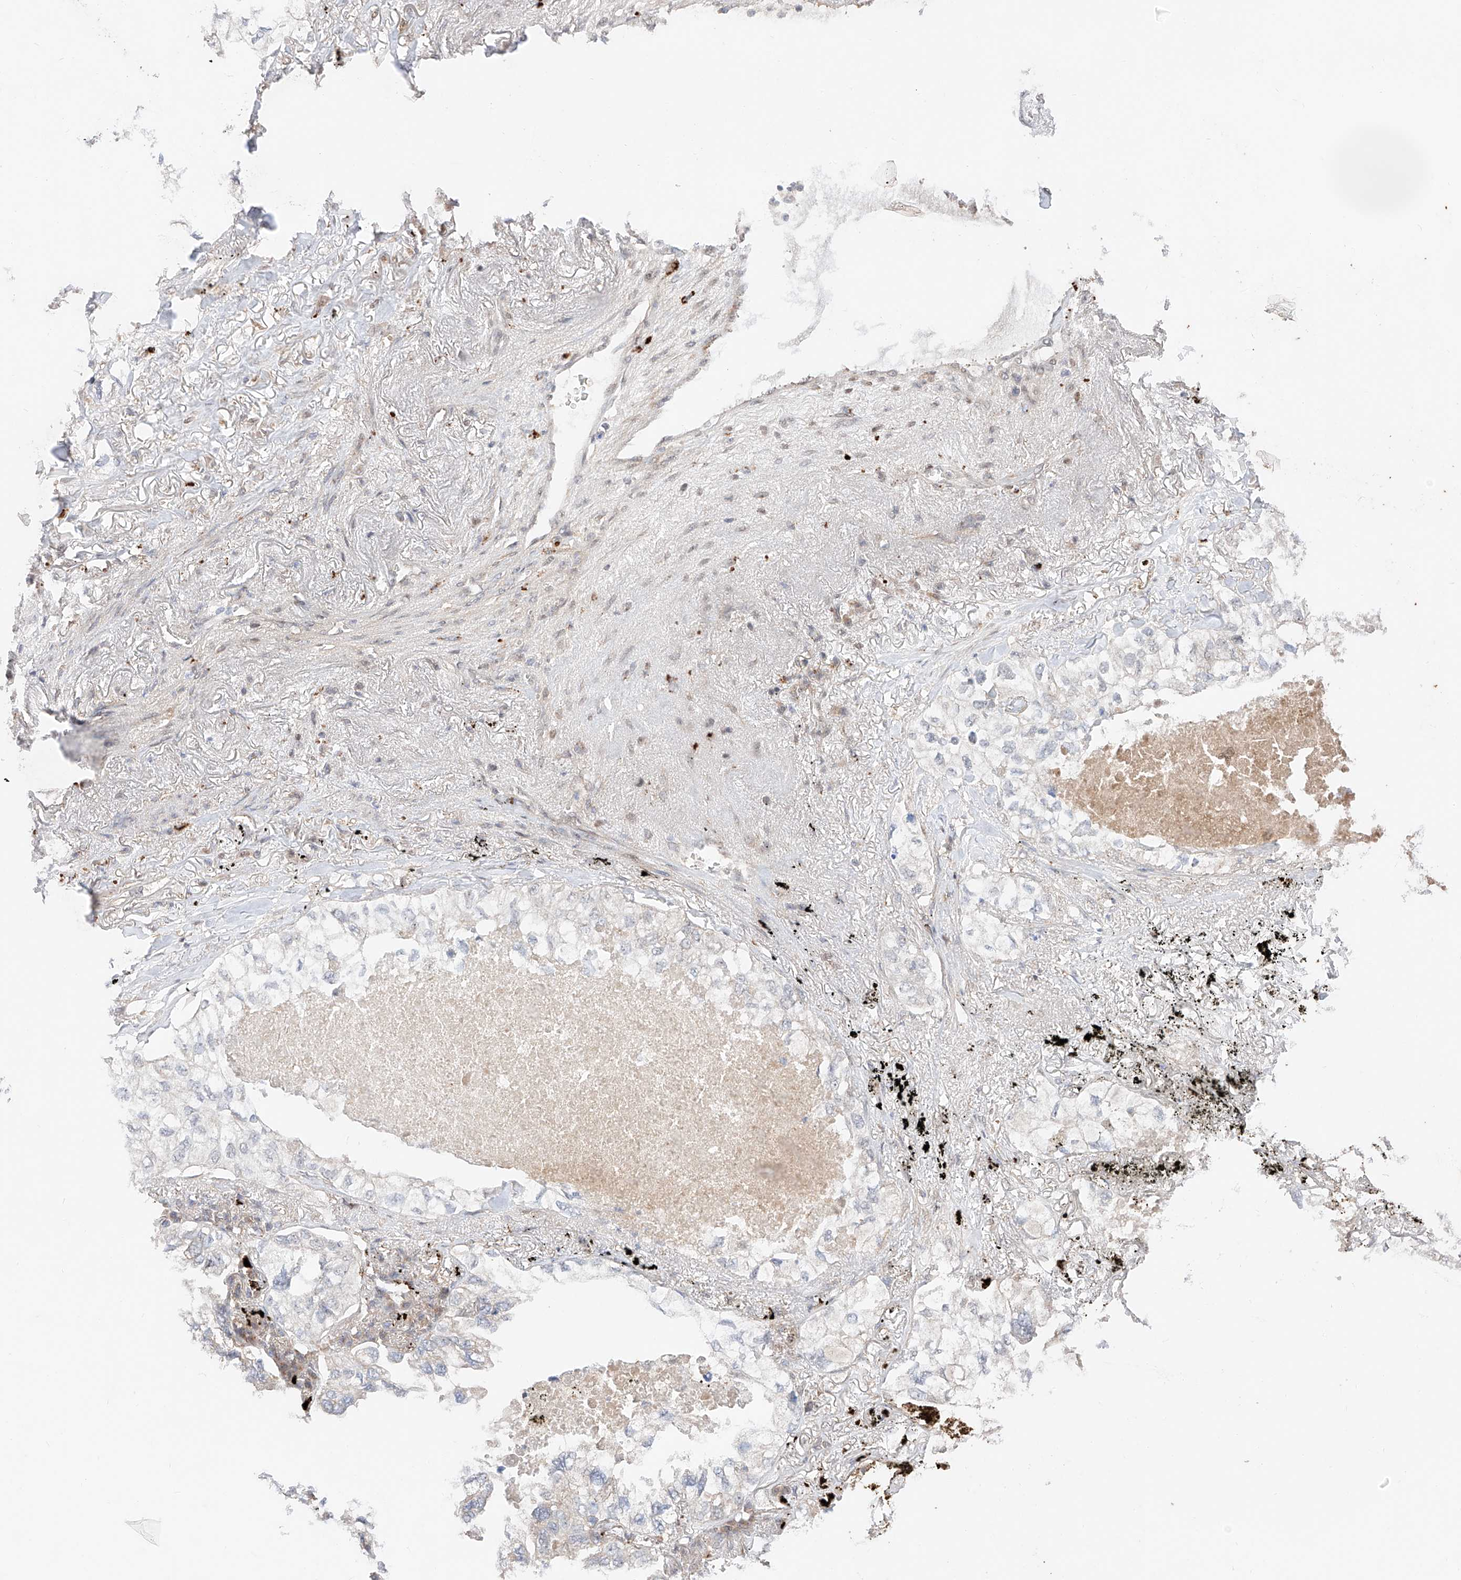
{"staining": {"intensity": "negative", "quantity": "none", "location": "none"}, "tissue": "lung cancer", "cell_type": "Tumor cells", "image_type": "cancer", "snomed": [{"axis": "morphology", "description": "Adenocarcinoma, NOS"}, {"axis": "topography", "description": "Lung"}], "caption": "The micrograph shows no significant staining in tumor cells of lung cancer (adenocarcinoma).", "gene": "GCNT1", "patient": {"sex": "male", "age": 65}}